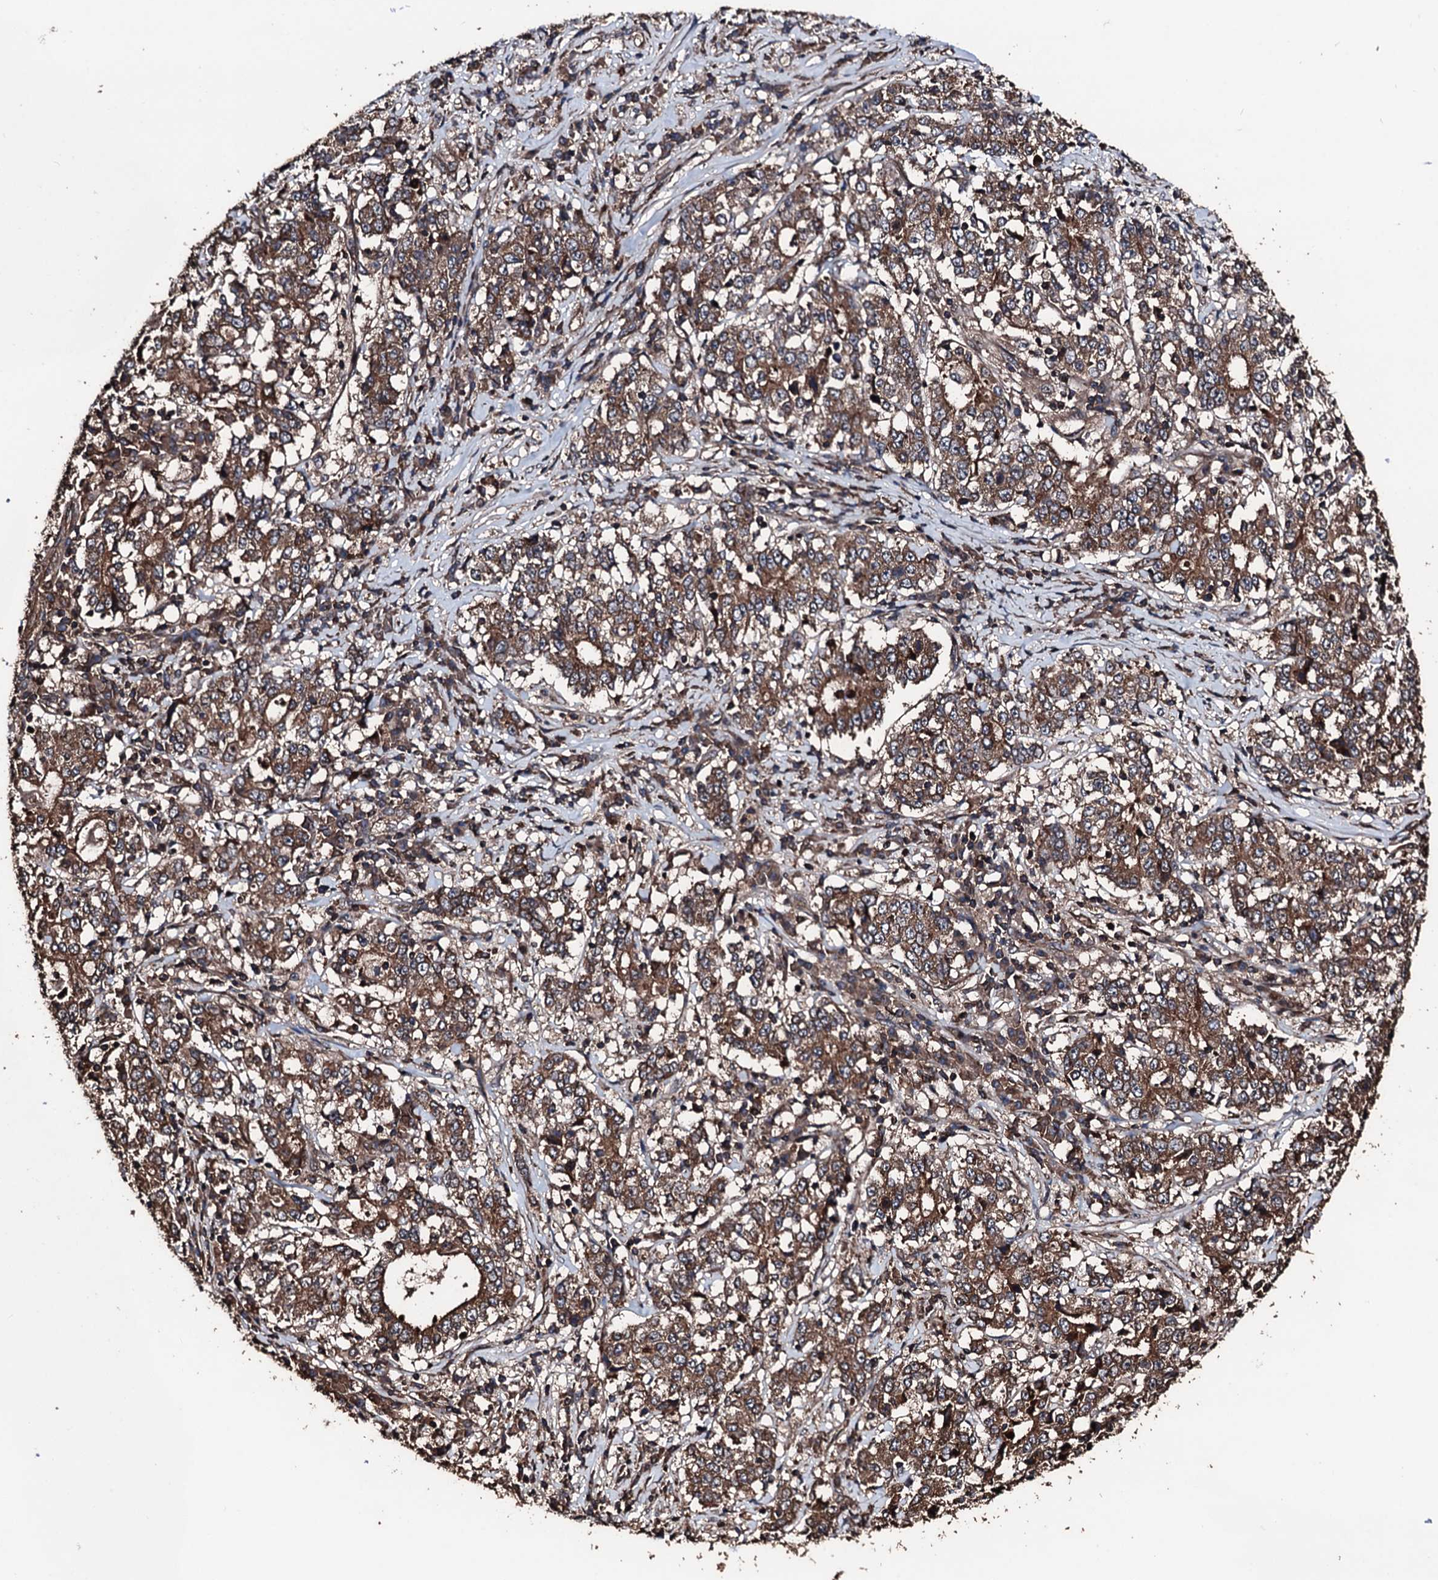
{"staining": {"intensity": "moderate", "quantity": ">75%", "location": "cytoplasmic/membranous"}, "tissue": "stomach cancer", "cell_type": "Tumor cells", "image_type": "cancer", "snomed": [{"axis": "morphology", "description": "Adenocarcinoma, NOS"}, {"axis": "topography", "description": "Stomach"}], "caption": "Approximately >75% of tumor cells in stomach cancer (adenocarcinoma) exhibit moderate cytoplasmic/membranous protein expression as visualized by brown immunohistochemical staining.", "gene": "KIF18A", "patient": {"sex": "male", "age": 59}}